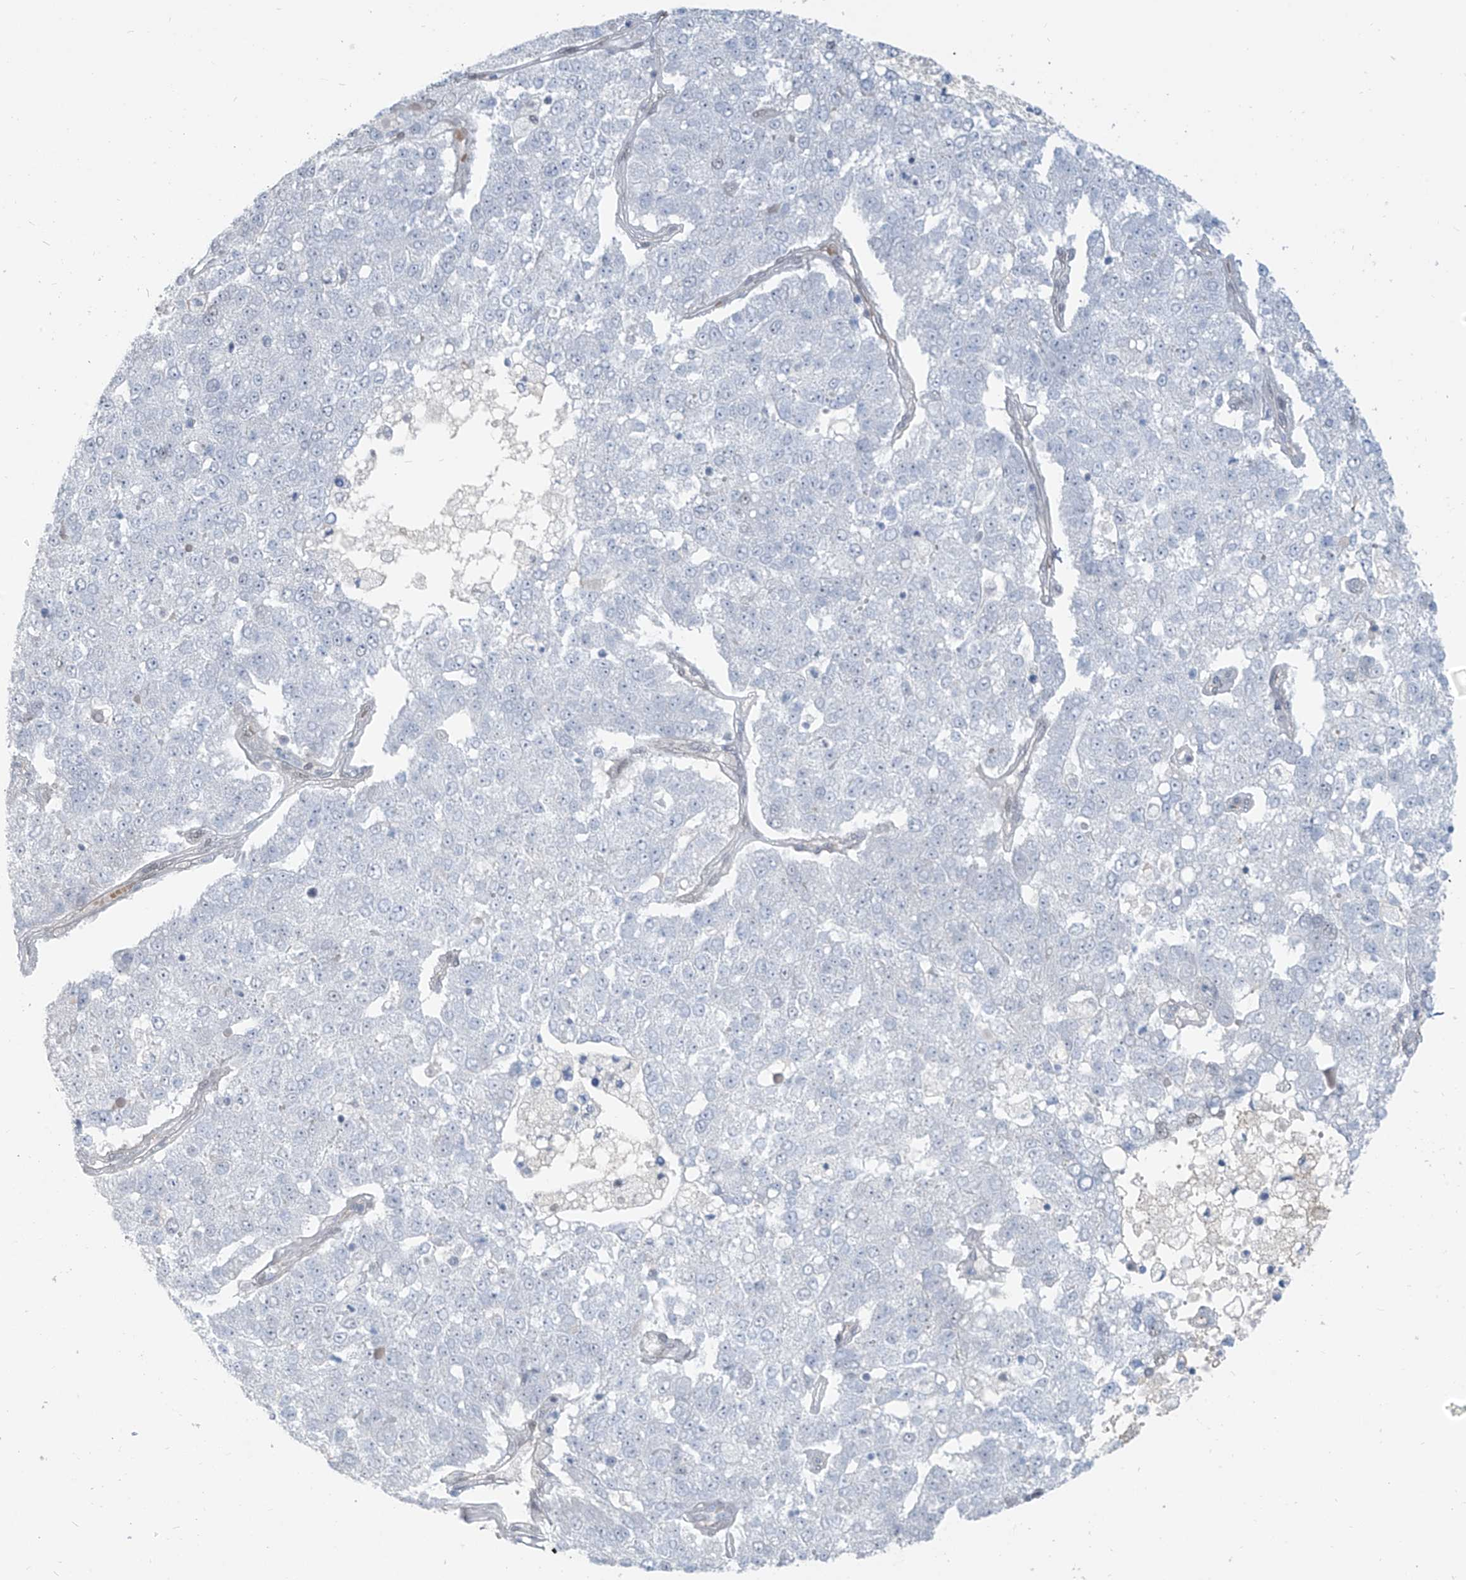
{"staining": {"intensity": "moderate", "quantity": "<25%", "location": "nuclear"}, "tissue": "pancreatic cancer", "cell_type": "Tumor cells", "image_type": "cancer", "snomed": [{"axis": "morphology", "description": "Adenocarcinoma, NOS"}, {"axis": "topography", "description": "Pancreas"}], "caption": "The micrograph shows immunohistochemical staining of adenocarcinoma (pancreatic). There is moderate nuclear positivity is appreciated in approximately <25% of tumor cells.", "gene": "MCM9", "patient": {"sex": "female", "age": 61}}